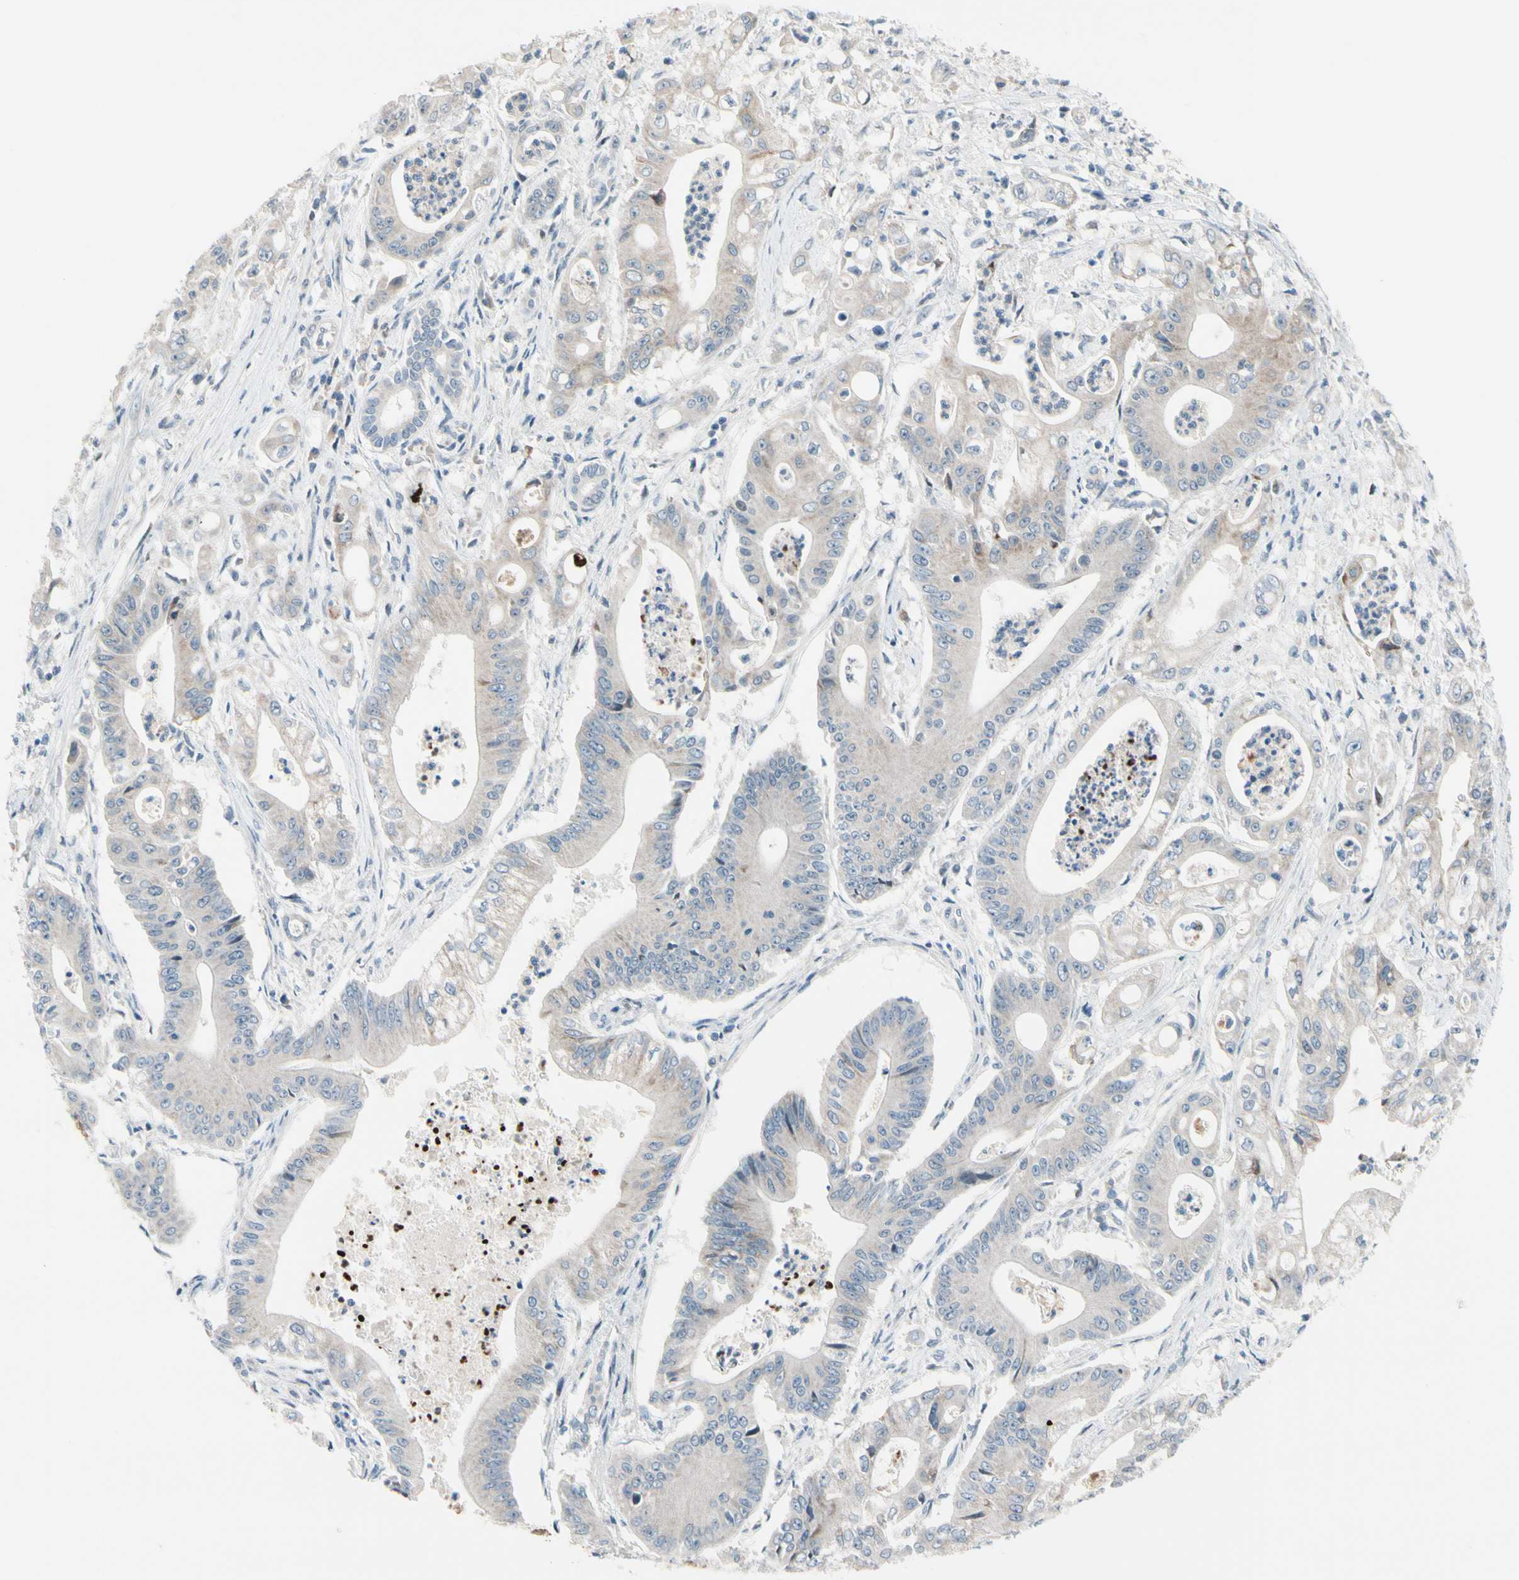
{"staining": {"intensity": "weak", "quantity": "<25%", "location": "cytoplasmic/membranous"}, "tissue": "pancreatic cancer", "cell_type": "Tumor cells", "image_type": "cancer", "snomed": [{"axis": "morphology", "description": "Normal tissue, NOS"}, {"axis": "topography", "description": "Lymph node"}], "caption": "The micrograph demonstrates no significant expression in tumor cells of pancreatic cancer. Nuclei are stained in blue.", "gene": "CFAP36", "patient": {"sex": "male", "age": 62}}